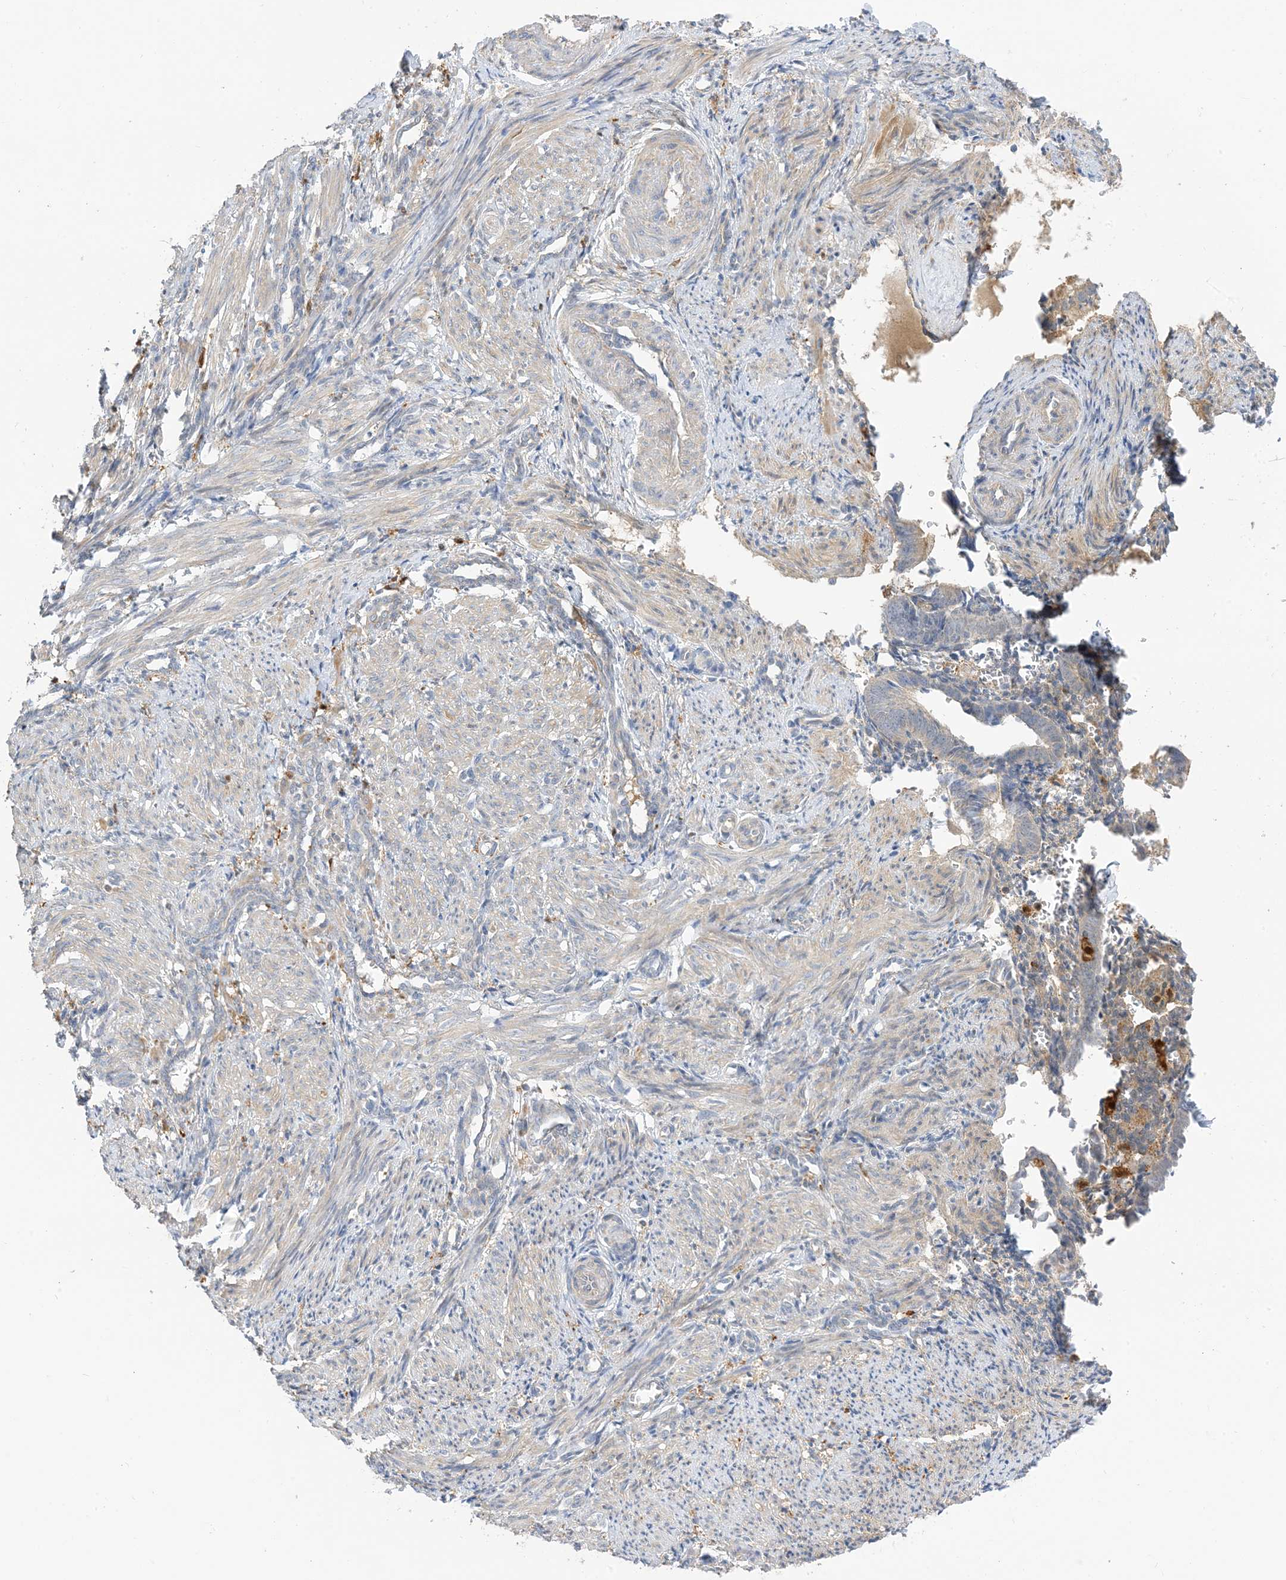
{"staining": {"intensity": "weak", "quantity": "<25%", "location": "cytoplasmic/membranous"}, "tissue": "smooth muscle", "cell_type": "Smooth muscle cells", "image_type": "normal", "snomed": [{"axis": "morphology", "description": "Normal tissue, NOS"}, {"axis": "topography", "description": "Endometrium"}], "caption": "Immunohistochemical staining of normal human smooth muscle displays no significant staining in smooth muscle cells.", "gene": "NAGK", "patient": {"sex": "female", "age": 33}}